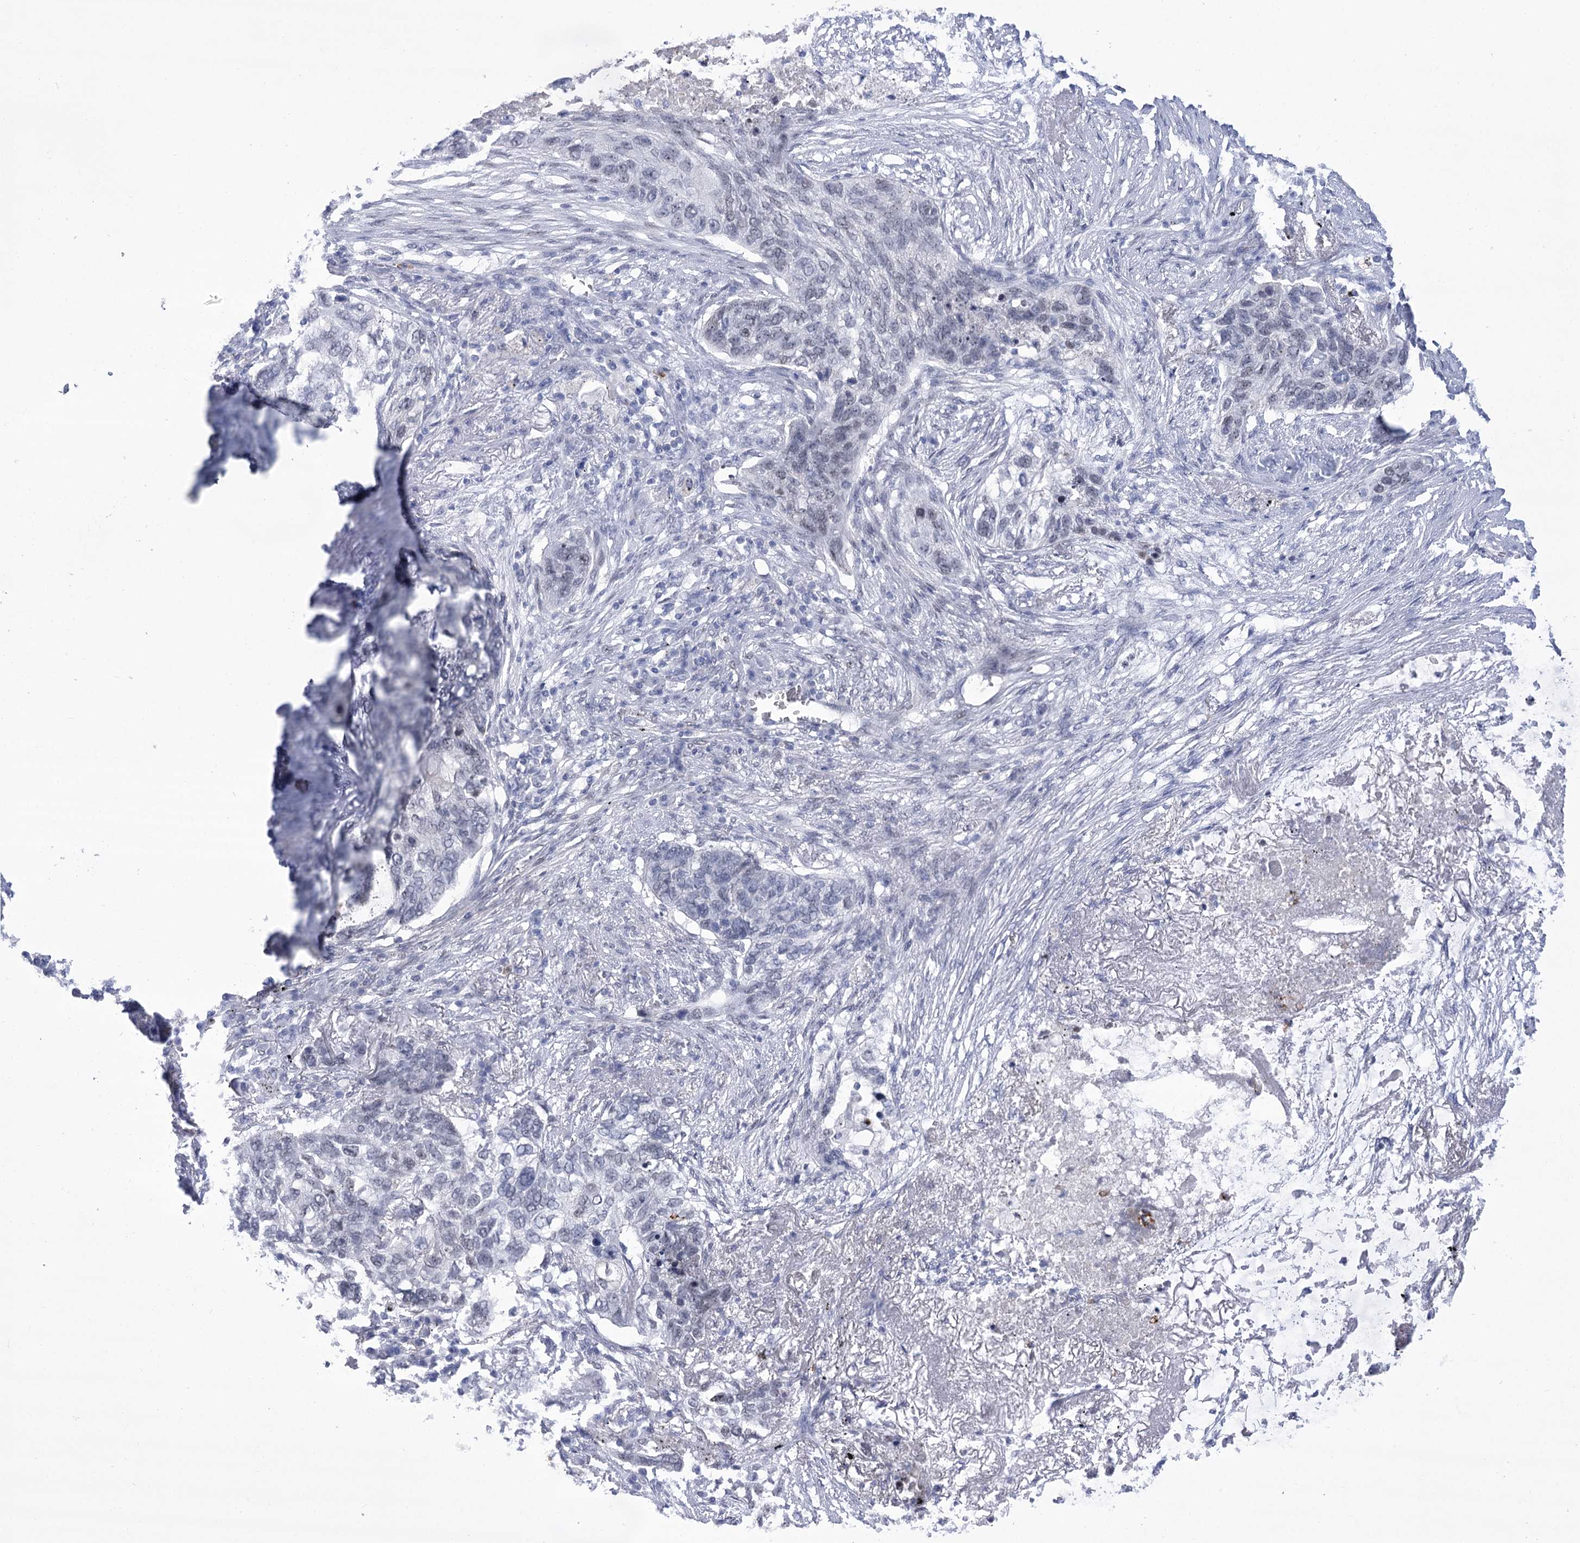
{"staining": {"intensity": "negative", "quantity": "none", "location": "none"}, "tissue": "lung cancer", "cell_type": "Tumor cells", "image_type": "cancer", "snomed": [{"axis": "morphology", "description": "Squamous cell carcinoma, NOS"}, {"axis": "topography", "description": "Lung"}], "caption": "Lung squamous cell carcinoma was stained to show a protein in brown. There is no significant expression in tumor cells. (Immunohistochemistry, brightfield microscopy, high magnification).", "gene": "HORMAD1", "patient": {"sex": "female", "age": 63}}